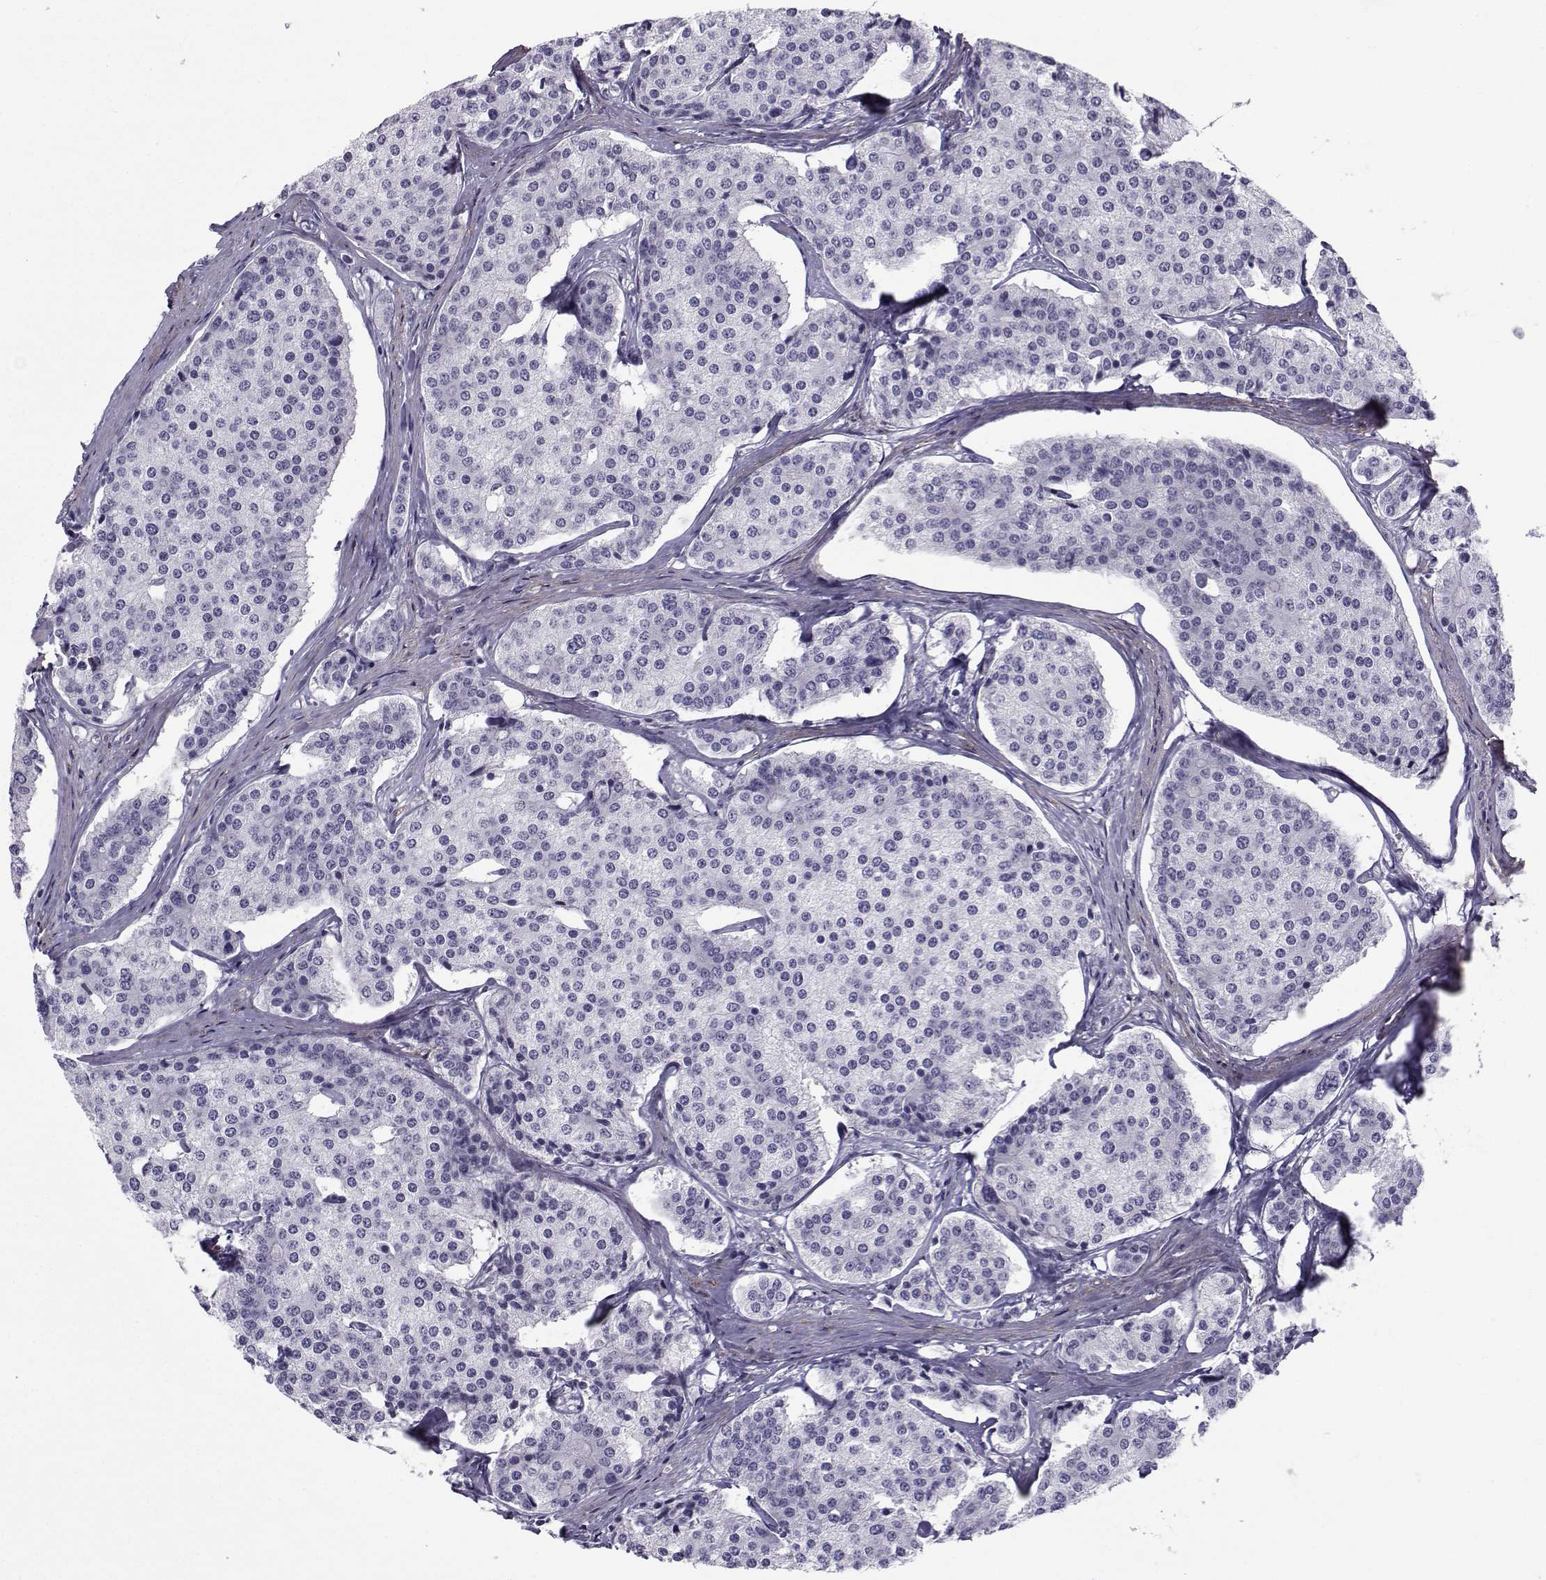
{"staining": {"intensity": "negative", "quantity": "none", "location": "none"}, "tissue": "carcinoid", "cell_type": "Tumor cells", "image_type": "cancer", "snomed": [{"axis": "morphology", "description": "Carcinoid, malignant, NOS"}, {"axis": "topography", "description": "Small intestine"}], "caption": "Immunohistochemistry (IHC) image of neoplastic tissue: human malignant carcinoid stained with DAB shows no significant protein positivity in tumor cells.", "gene": "SPANXD", "patient": {"sex": "female", "age": 65}}